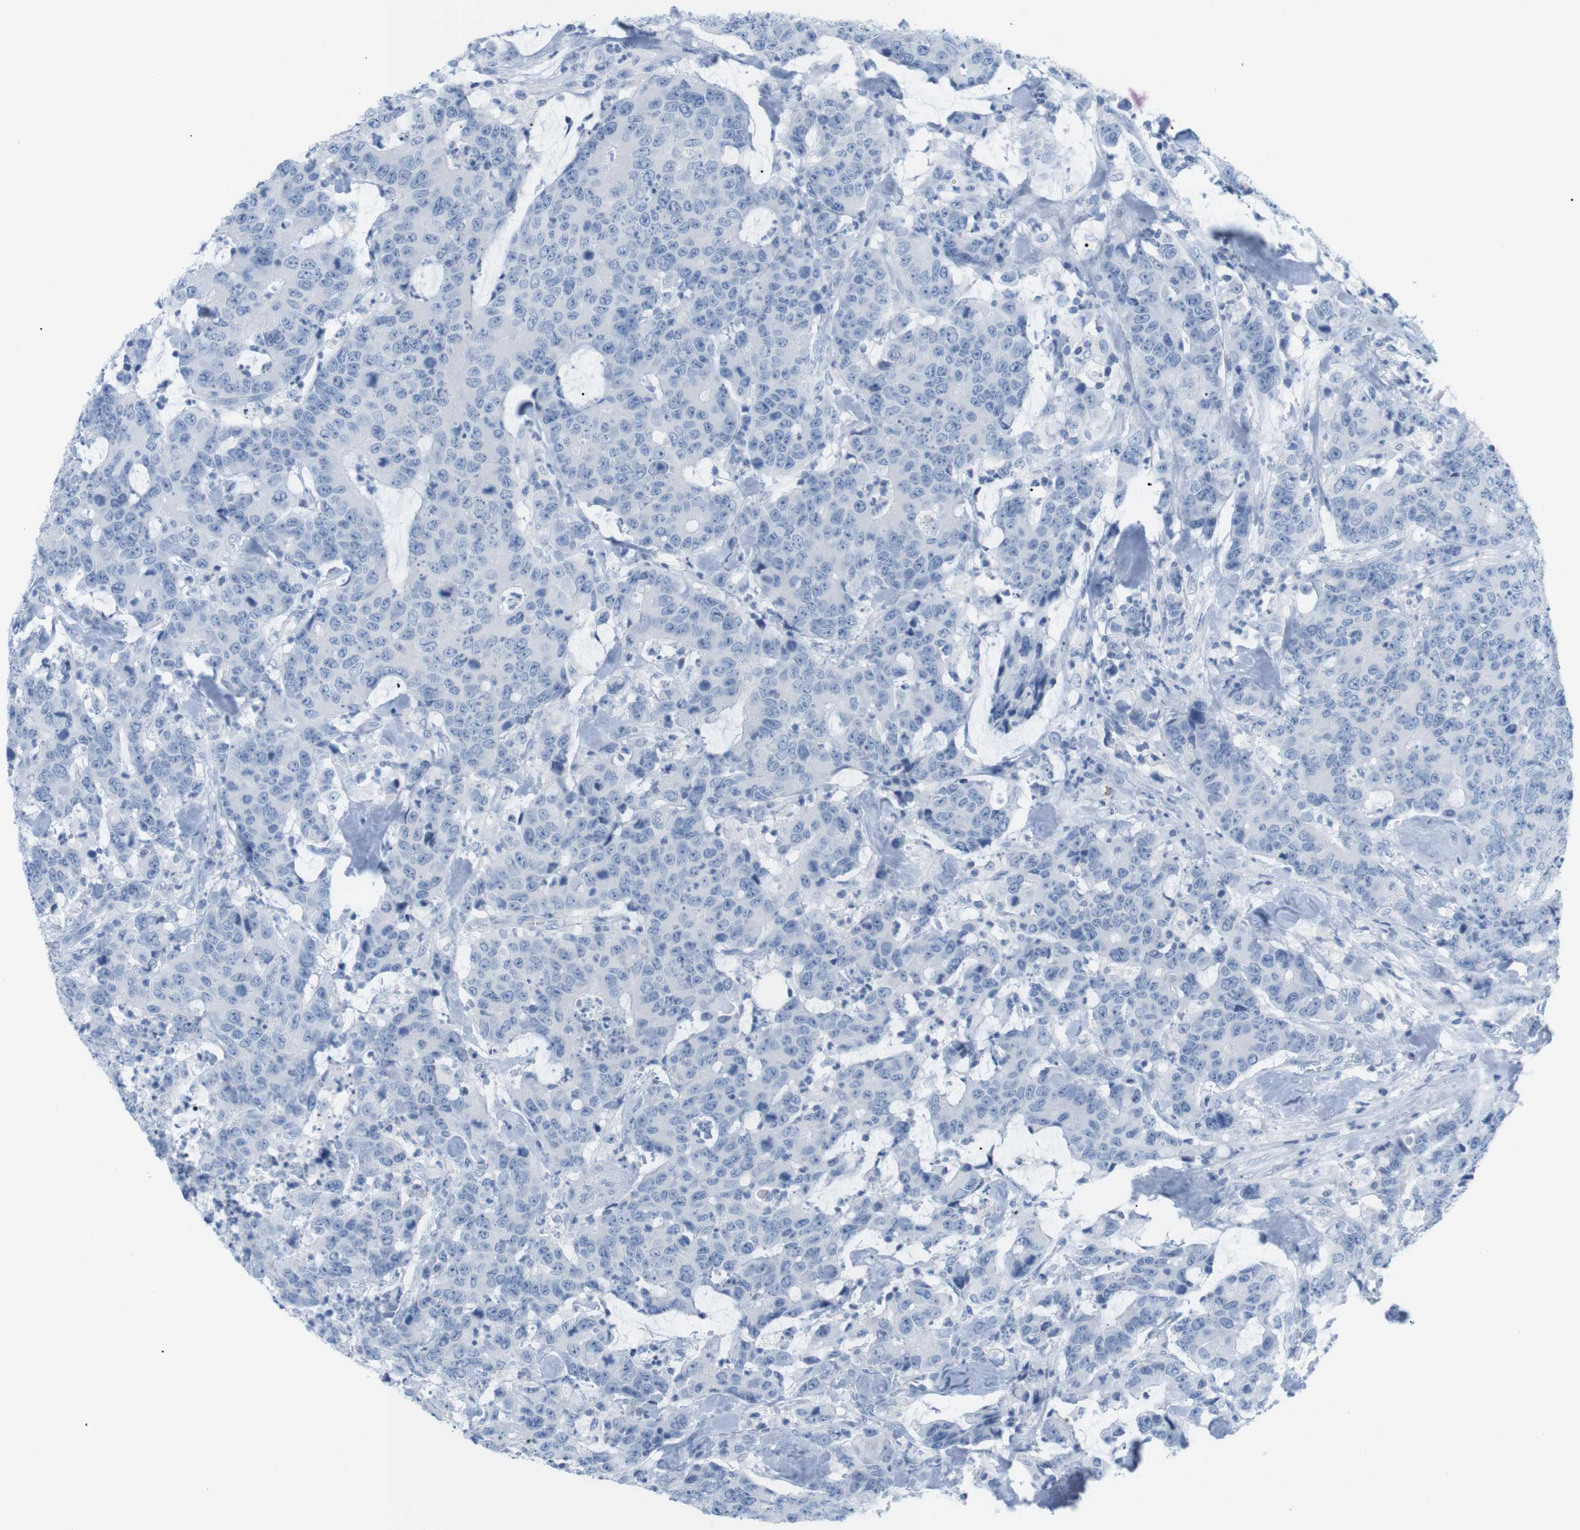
{"staining": {"intensity": "negative", "quantity": "none", "location": "none"}, "tissue": "colorectal cancer", "cell_type": "Tumor cells", "image_type": "cancer", "snomed": [{"axis": "morphology", "description": "Adenocarcinoma, NOS"}, {"axis": "topography", "description": "Colon"}], "caption": "DAB immunohistochemical staining of human colorectal cancer (adenocarcinoma) exhibits no significant positivity in tumor cells. (Brightfield microscopy of DAB IHC at high magnification).", "gene": "HBG2", "patient": {"sex": "female", "age": 86}}